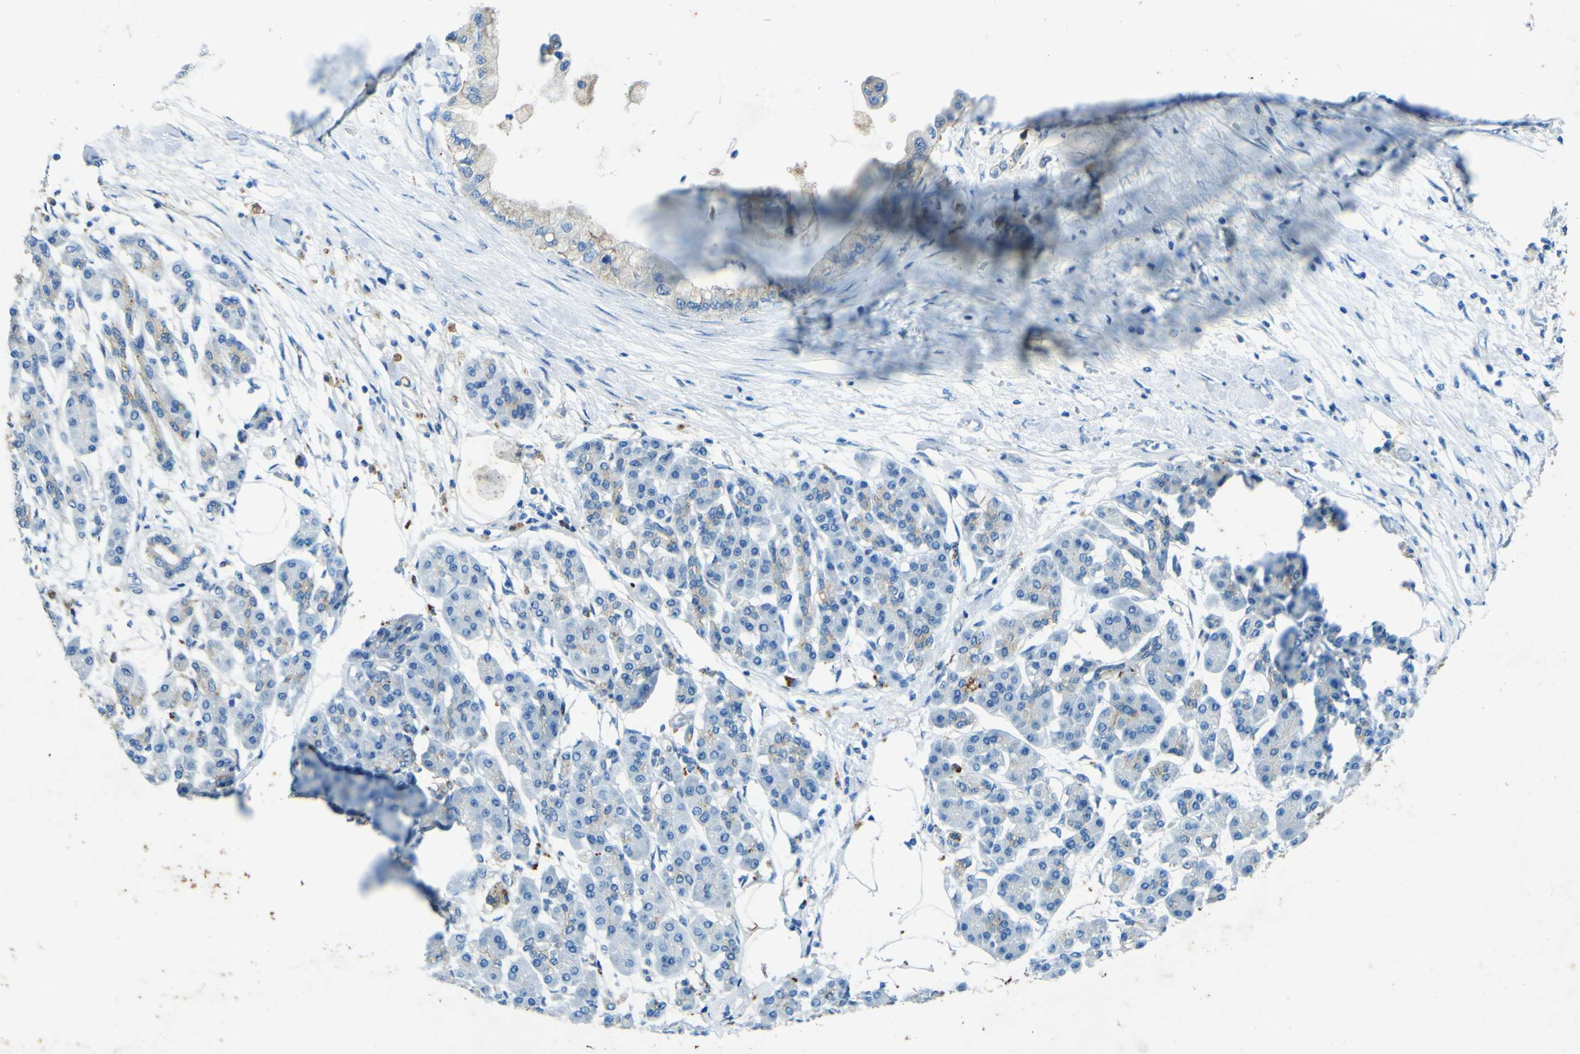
{"staining": {"intensity": "negative", "quantity": "none", "location": "none"}, "tissue": "pancreatic cancer", "cell_type": "Tumor cells", "image_type": "cancer", "snomed": [{"axis": "morphology", "description": "Adenocarcinoma, NOS"}, {"axis": "morphology", "description": "Adenocarcinoma, metastatic, NOS"}, {"axis": "topography", "description": "Lymph node"}, {"axis": "topography", "description": "Pancreas"}, {"axis": "topography", "description": "Duodenum"}], "caption": "This is a image of immunohistochemistry staining of pancreatic metastatic adenocarcinoma, which shows no staining in tumor cells.", "gene": "PDE9A", "patient": {"sex": "female", "age": 64}}